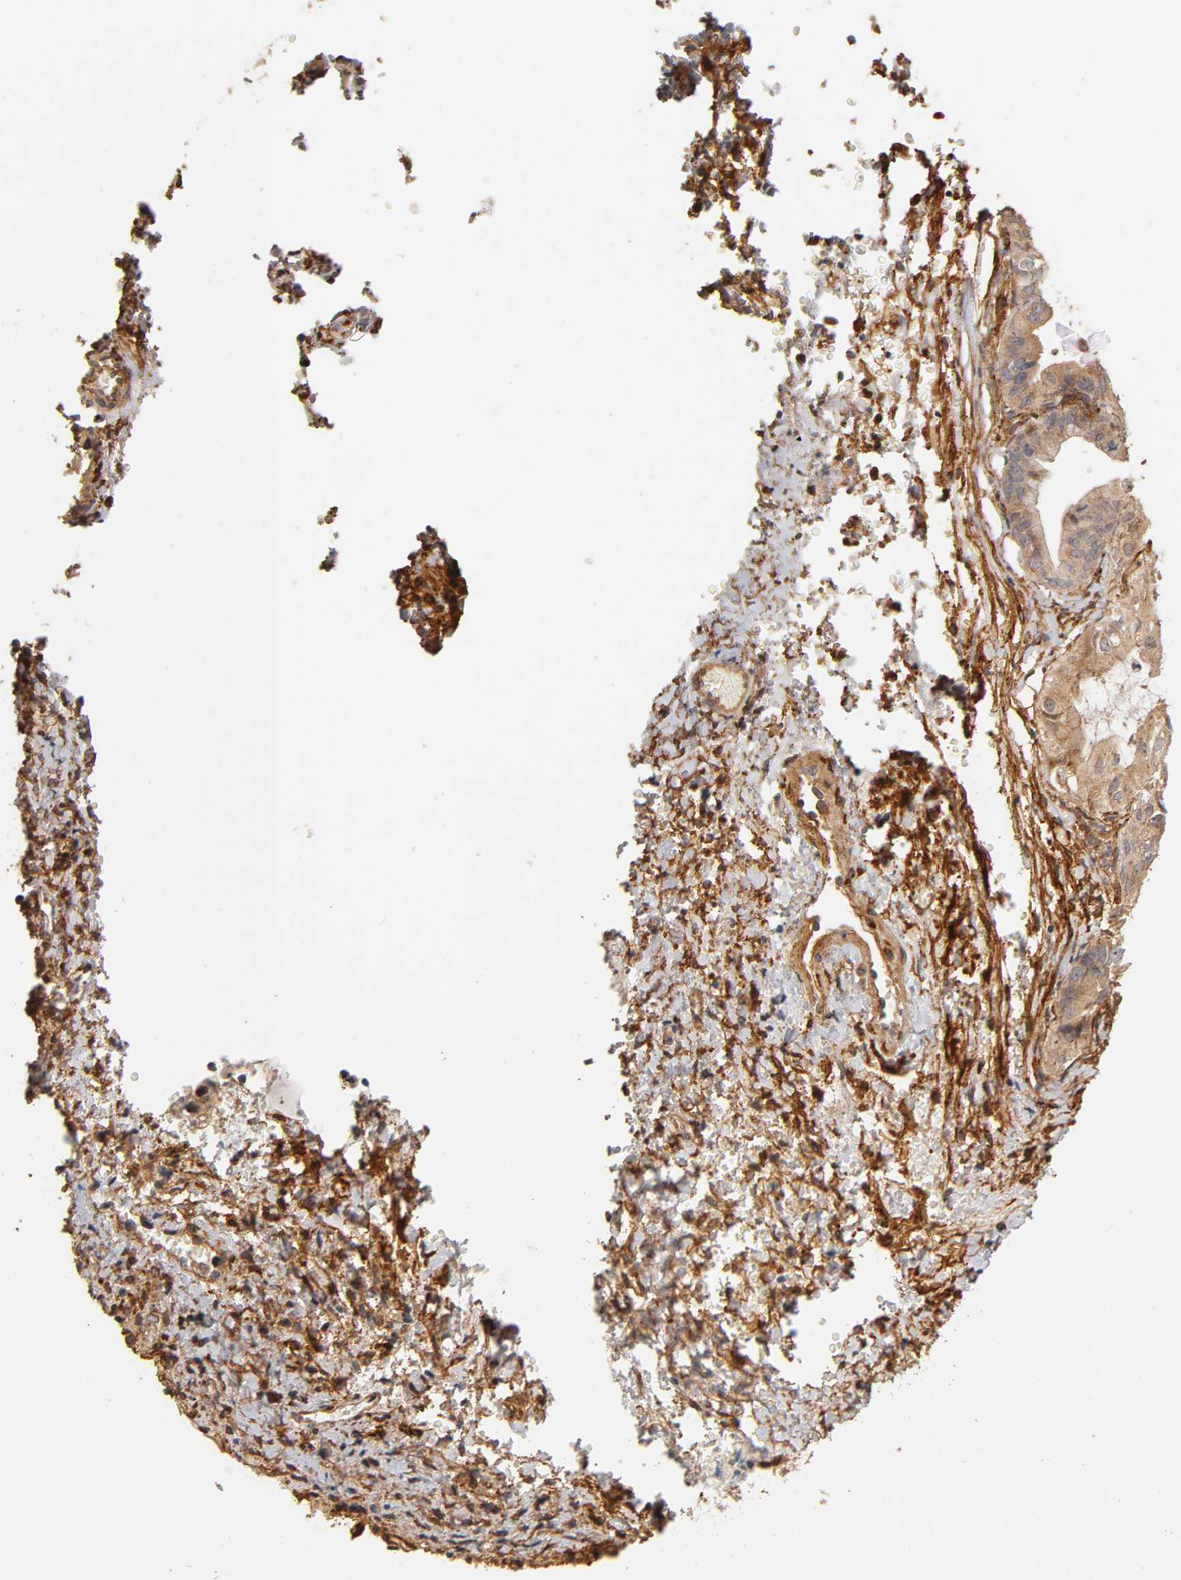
{"staining": {"intensity": "moderate", "quantity": "25%-75%", "location": "cytoplasmic/membranous"}, "tissue": "ovarian cancer", "cell_type": "Tumor cells", "image_type": "cancer", "snomed": [{"axis": "morphology", "description": "Cystadenocarcinoma, mucinous, NOS"}, {"axis": "topography", "description": "Ovary"}], "caption": "Immunohistochemistry of ovarian cancer (mucinous cystadenocarcinoma) reveals medium levels of moderate cytoplasmic/membranous expression in approximately 25%-75% of tumor cells.", "gene": "LAMB1", "patient": {"sex": "female", "age": 36}}